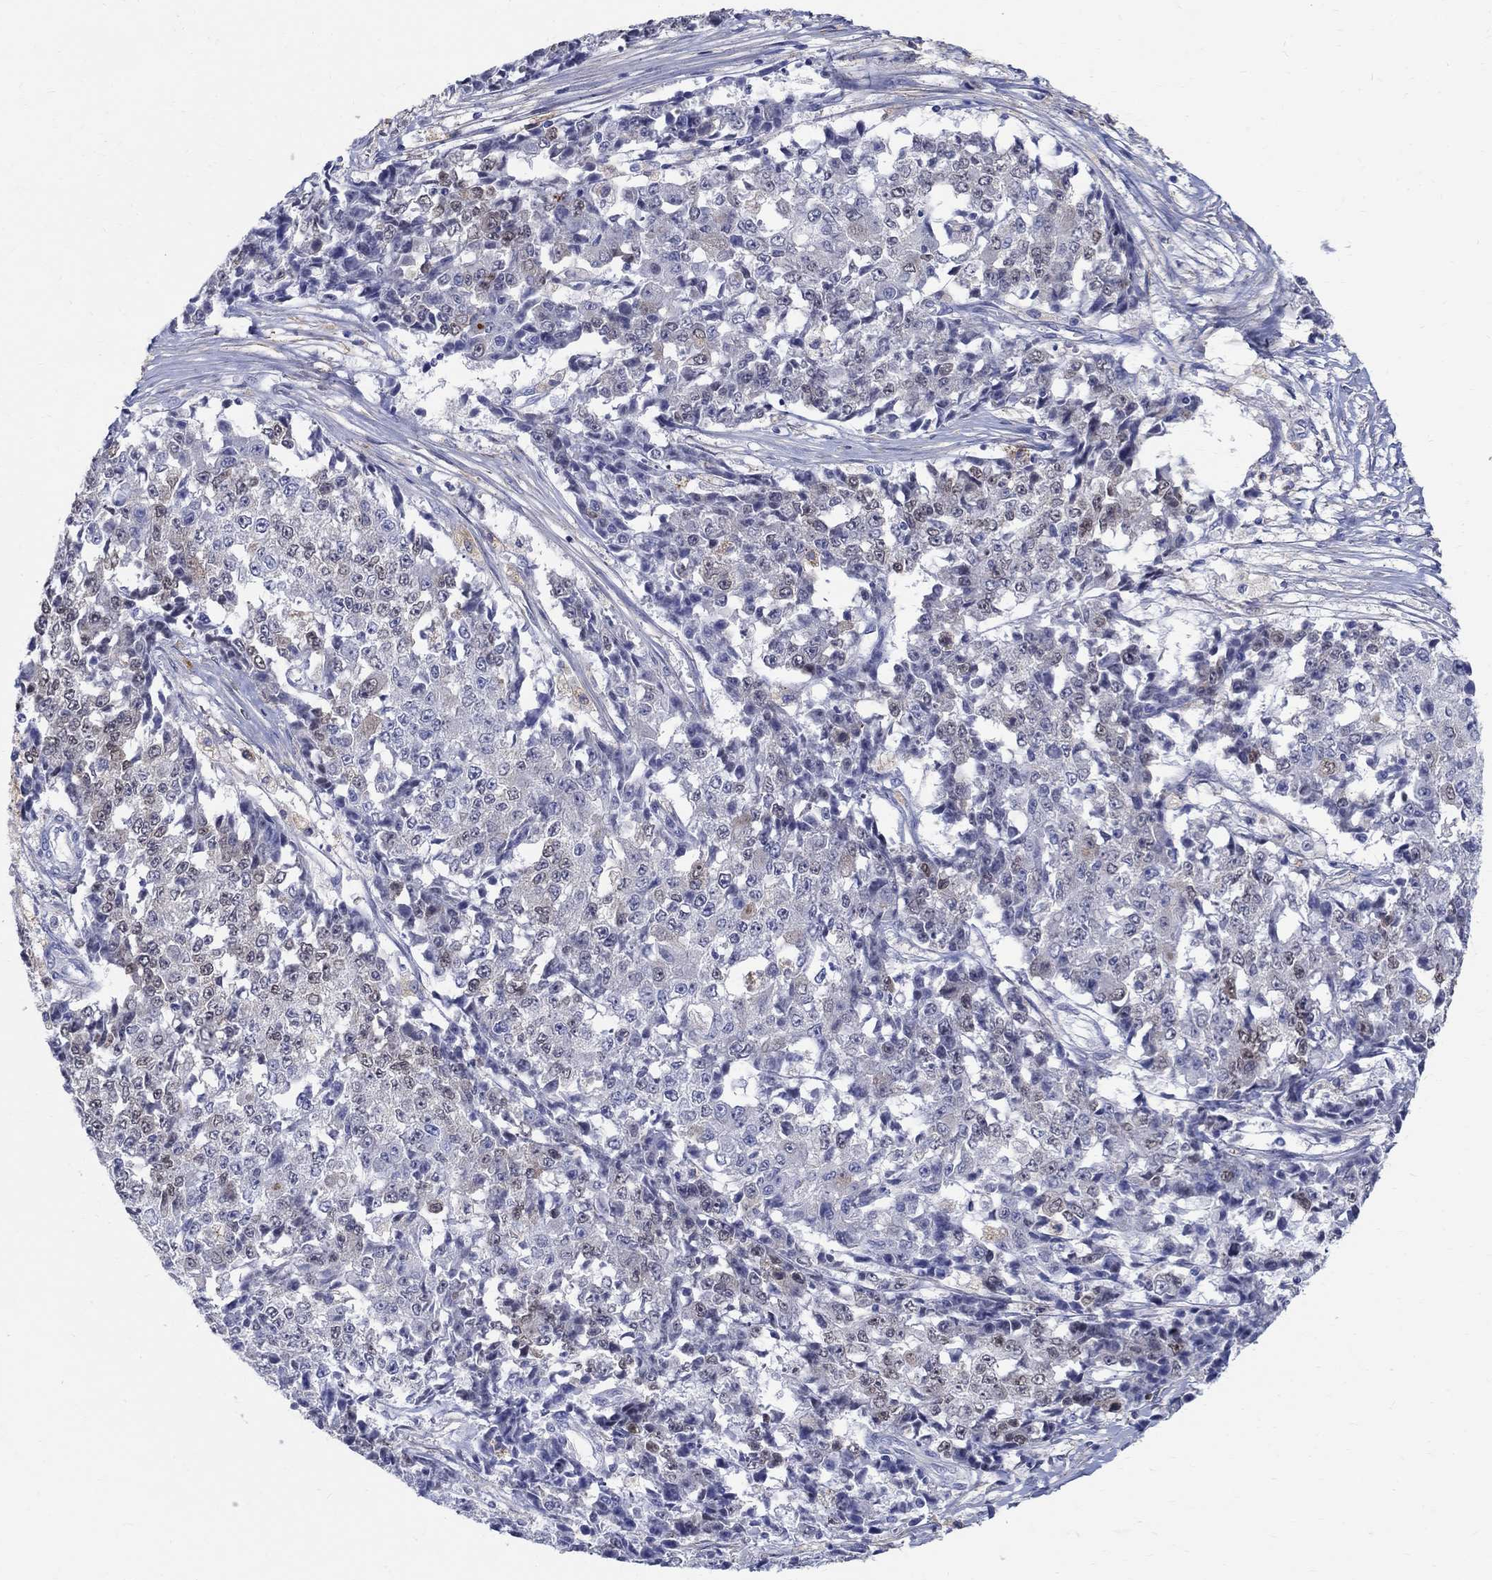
{"staining": {"intensity": "weak", "quantity": "<25%", "location": "nuclear"}, "tissue": "ovarian cancer", "cell_type": "Tumor cells", "image_type": "cancer", "snomed": [{"axis": "morphology", "description": "Carcinoma, endometroid"}, {"axis": "topography", "description": "Ovary"}], "caption": "Protein analysis of endometroid carcinoma (ovarian) reveals no significant positivity in tumor cells.", "gene": "SOX2", "patient": {"sex": "female", "age": 42}}